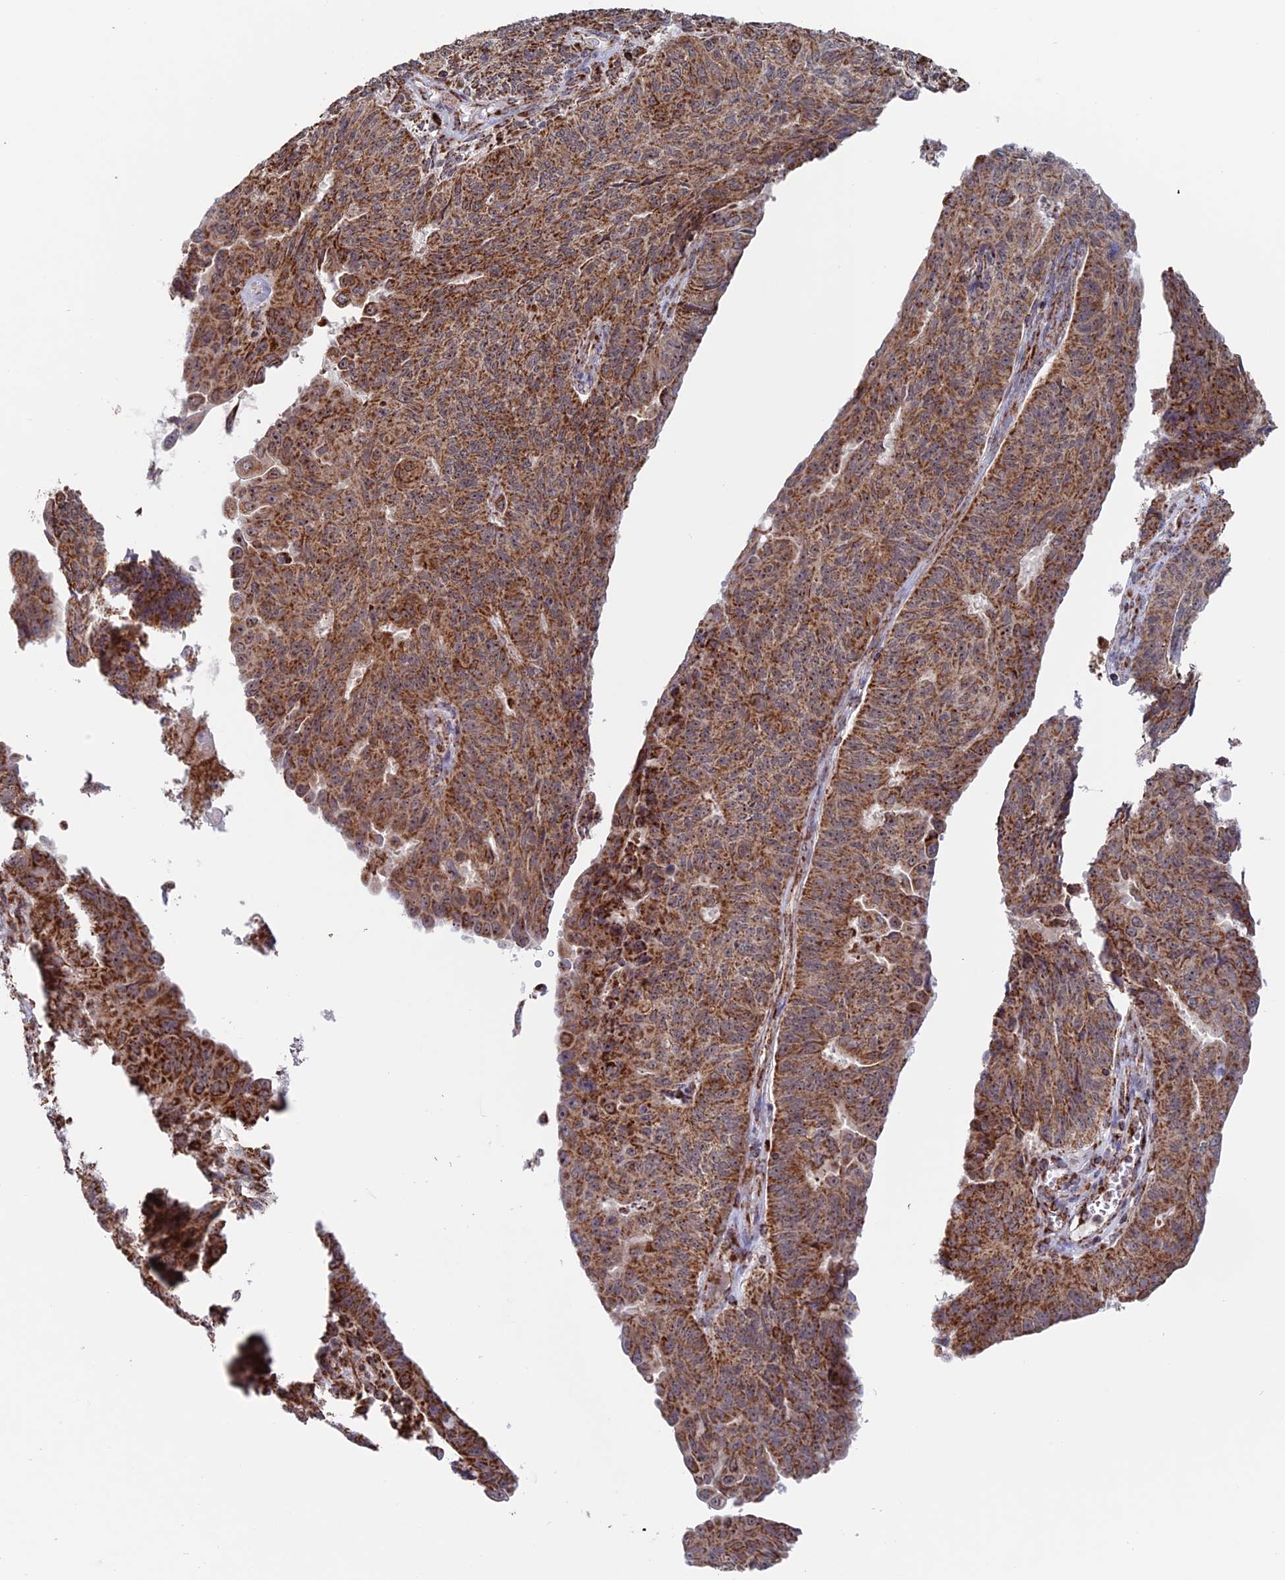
{"staining": {"intensity": "moderate", "quantity": ">75%", "location": "cytoplasmic/membranous"}, "tissue": "endometrial cancer", "cell_type": "Tumor cells", "image_type": "cancer", "snomed": [{"axis": "morphology", "description": "Adenocarcinoma, NOS"}, {"axis": "topography", "description": "Endometrium"}], "caption": "Adenocarcinoma (endometrial) was stained to show a protein in brown. There is medium levels of moderate cytoplasmic/membranous staining in approximately >75% of tumor cells.", "gene": "DTYMK", "patient": {"sex": "female", "age": 32}}